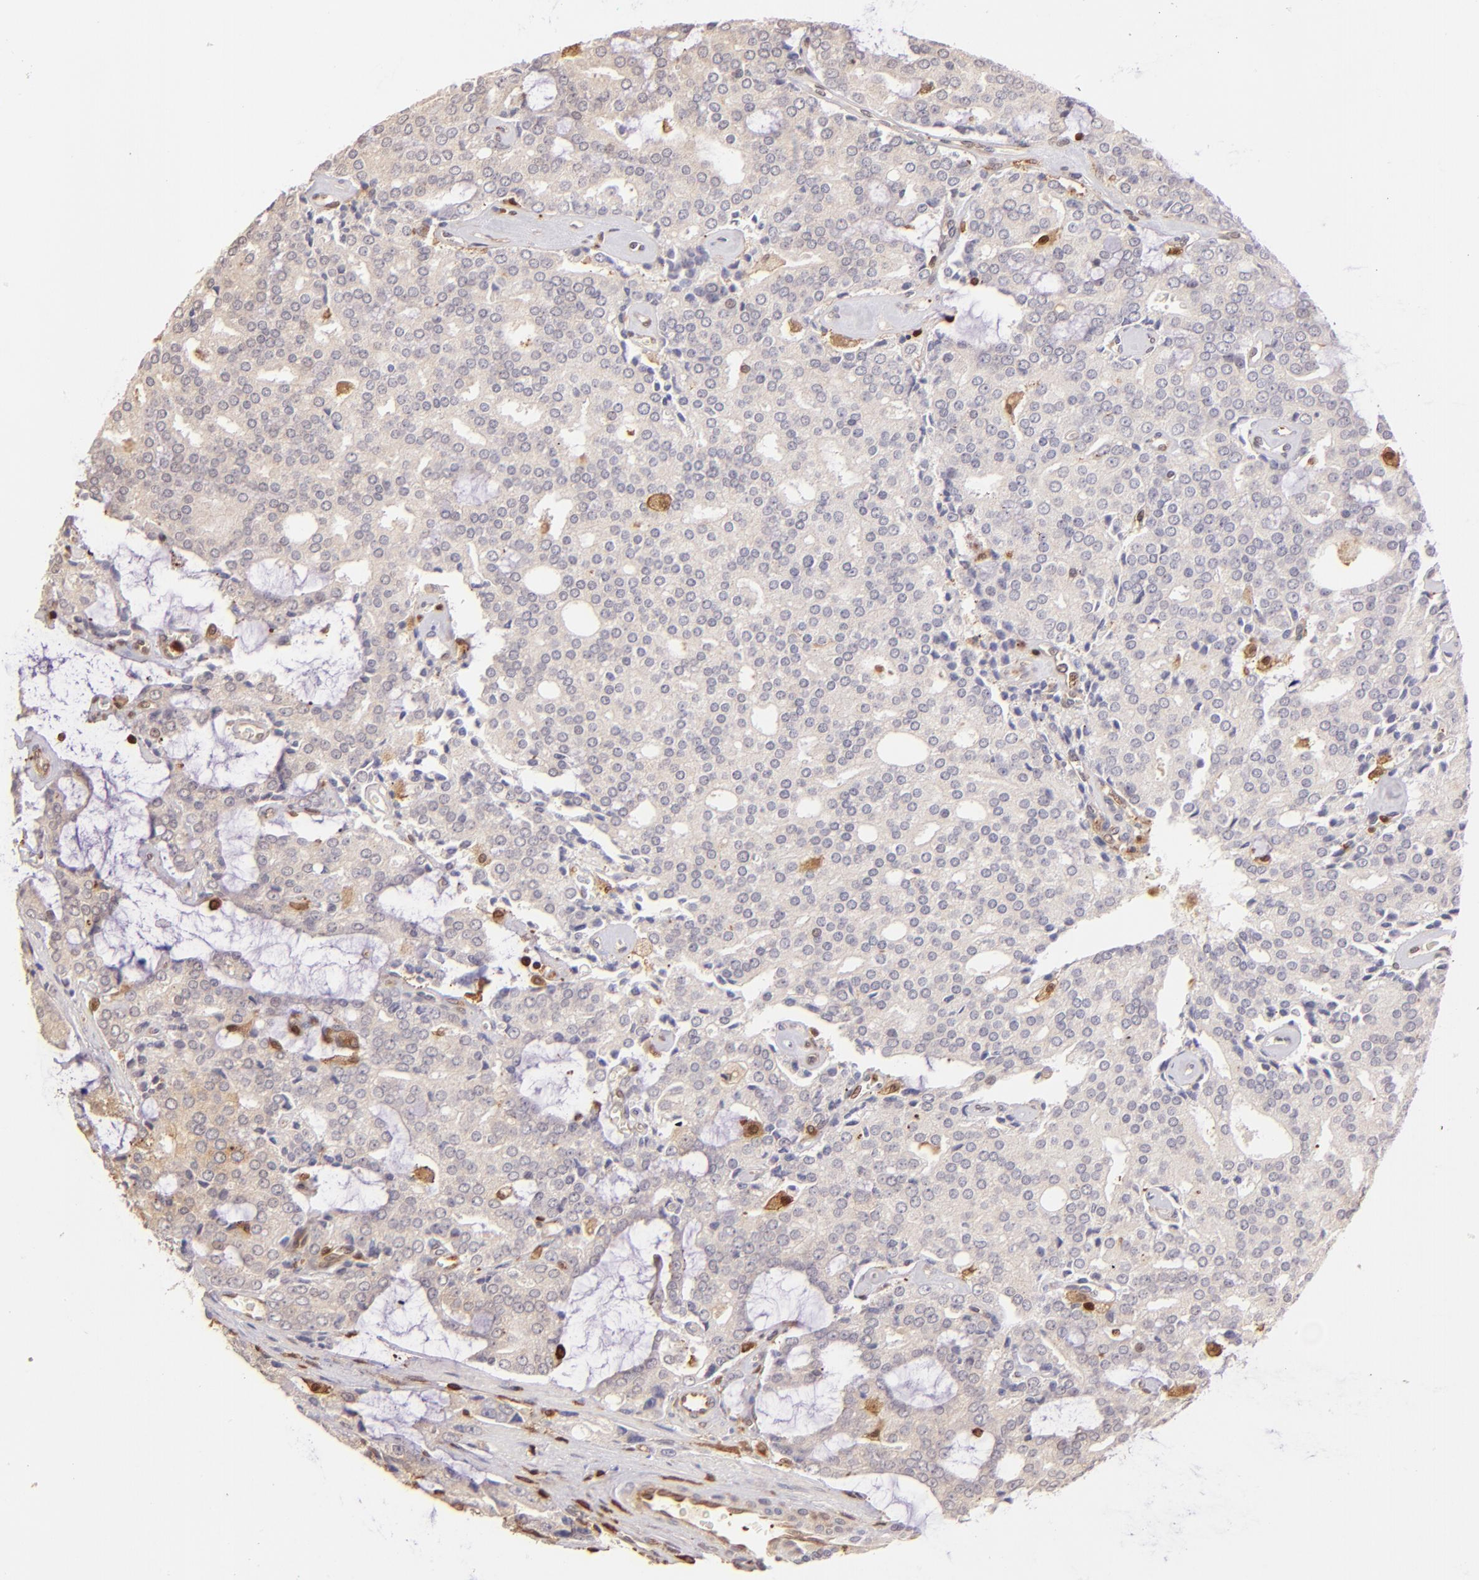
{"staining": {"intensity": "weak", "quantity": ">75%", "location": "cytoplasmic/membranous"}, "tissue": "prostate cancer", "cell_type": "Tumor cells", "image_type": "cancer", "snomed": [{"axis": "morphology", "description": "Adenocarcinoma, High grade"}, {"axis": "topography", "description": "Prostate"}], "caption": "Tumor cells exhibit low levels of weak cytoplasmic/membranous expression in approximately >75% of cells in high-grade adenocarcinoma (prostate). Immunohistochemistry (ihc) stains the protein in brown and the nuclei are stained blue.", "gene": "BTK", "patient": {"sex": "male", "age": 67}}